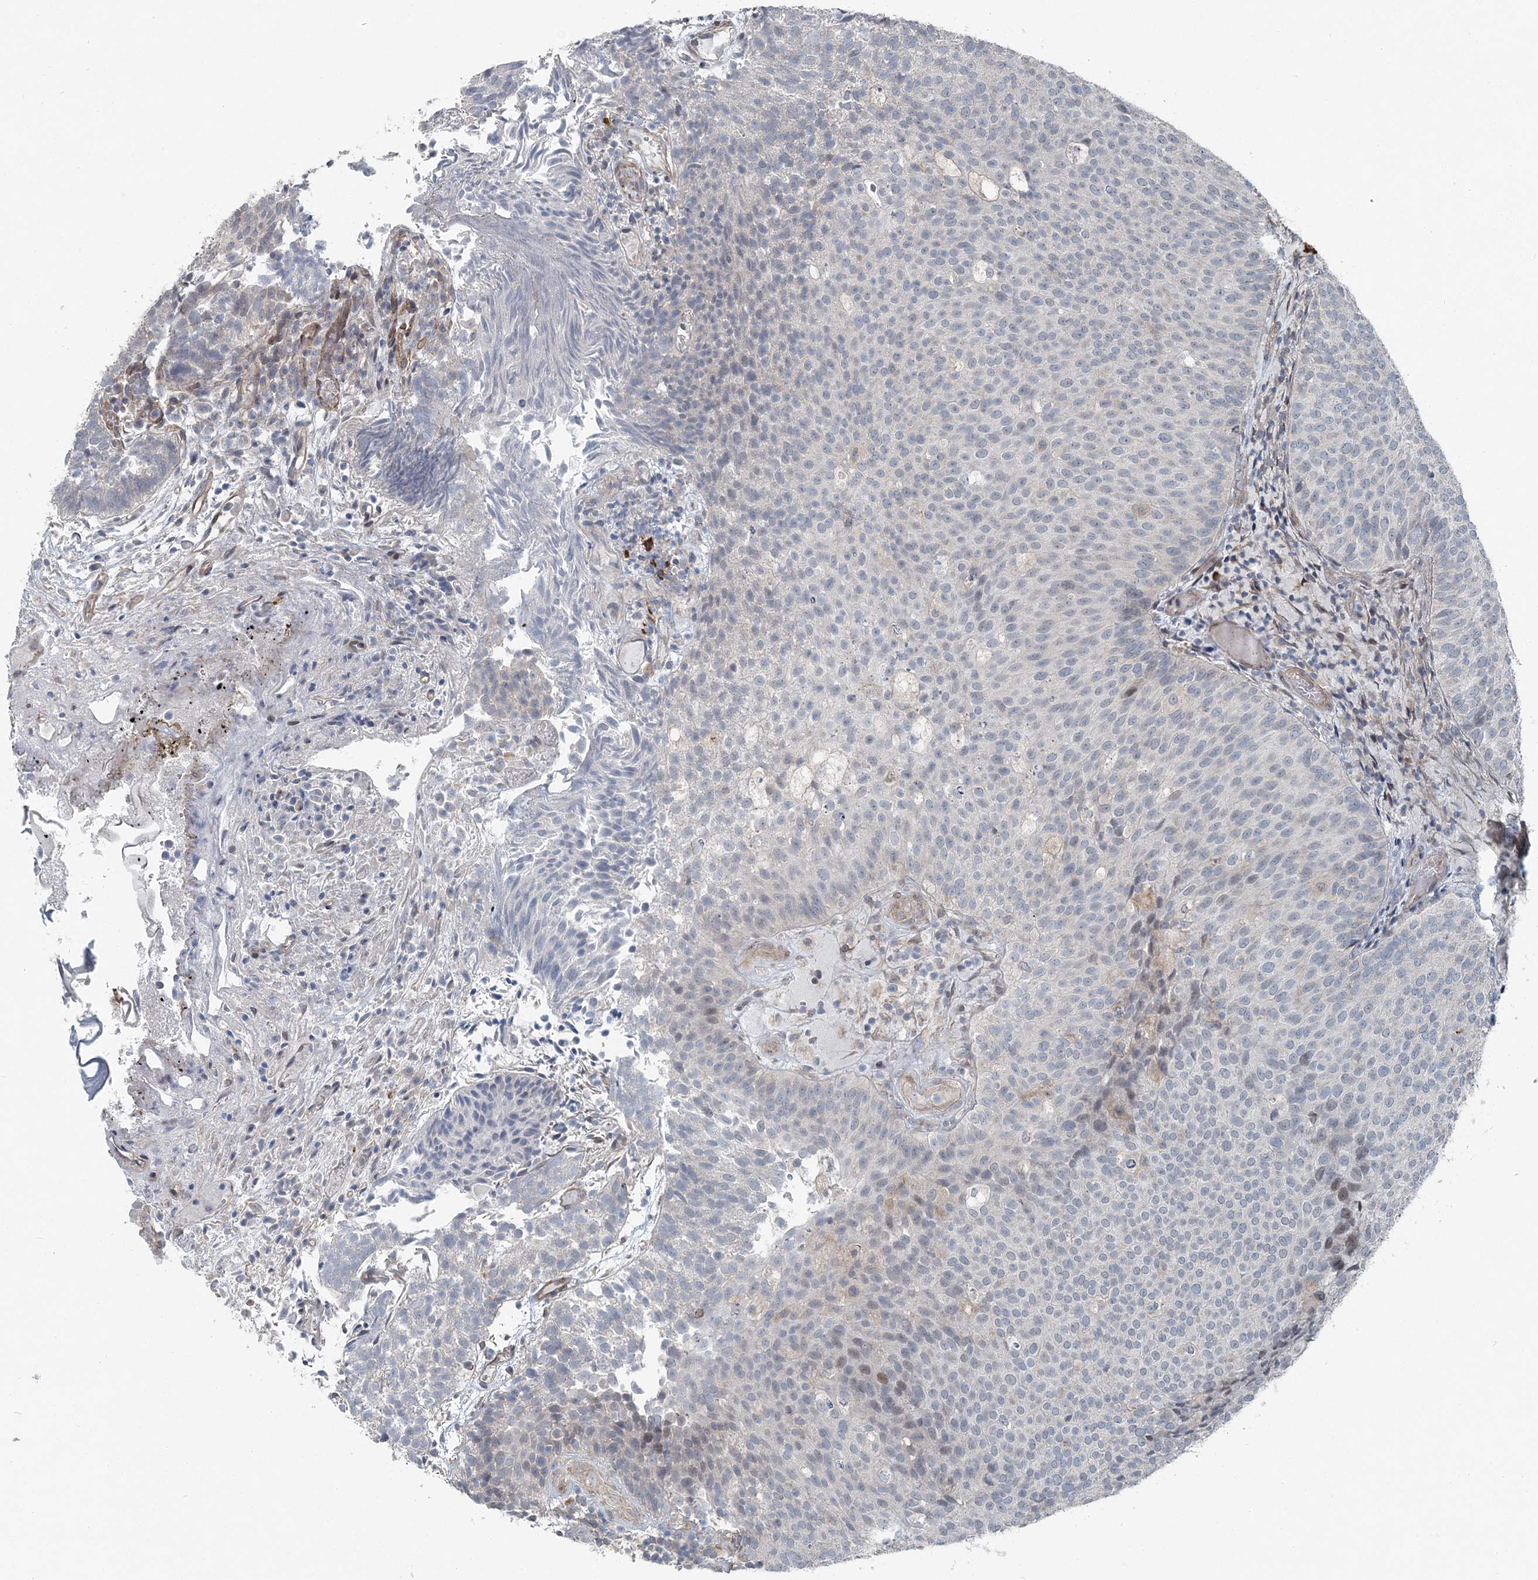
{"staining": {"intensity": "negative", "quantity": "none", "location": "none"}, "tissue": "urothelial cancer", "cell_type": "Tumor cells", "image_type": "cancer", "snomed": [{"axis": "morphology", "description": "Urothelial carcinoma, Low grade"}, {"axis": "topography", "description": "Urinary bladder"}], "caption": "The immunohistochemistry histopathology image has no significant staining in tumor cells of urothelial carcinoma (low-grade) tissue. The staining was performed using DAB to visualize the protein expression in brown, while the nuclei were stained in blue with hematoxylin (Magnification: 20x).", "gene": "FBXL17", "patient": {"sex": "male", "age": 86}}